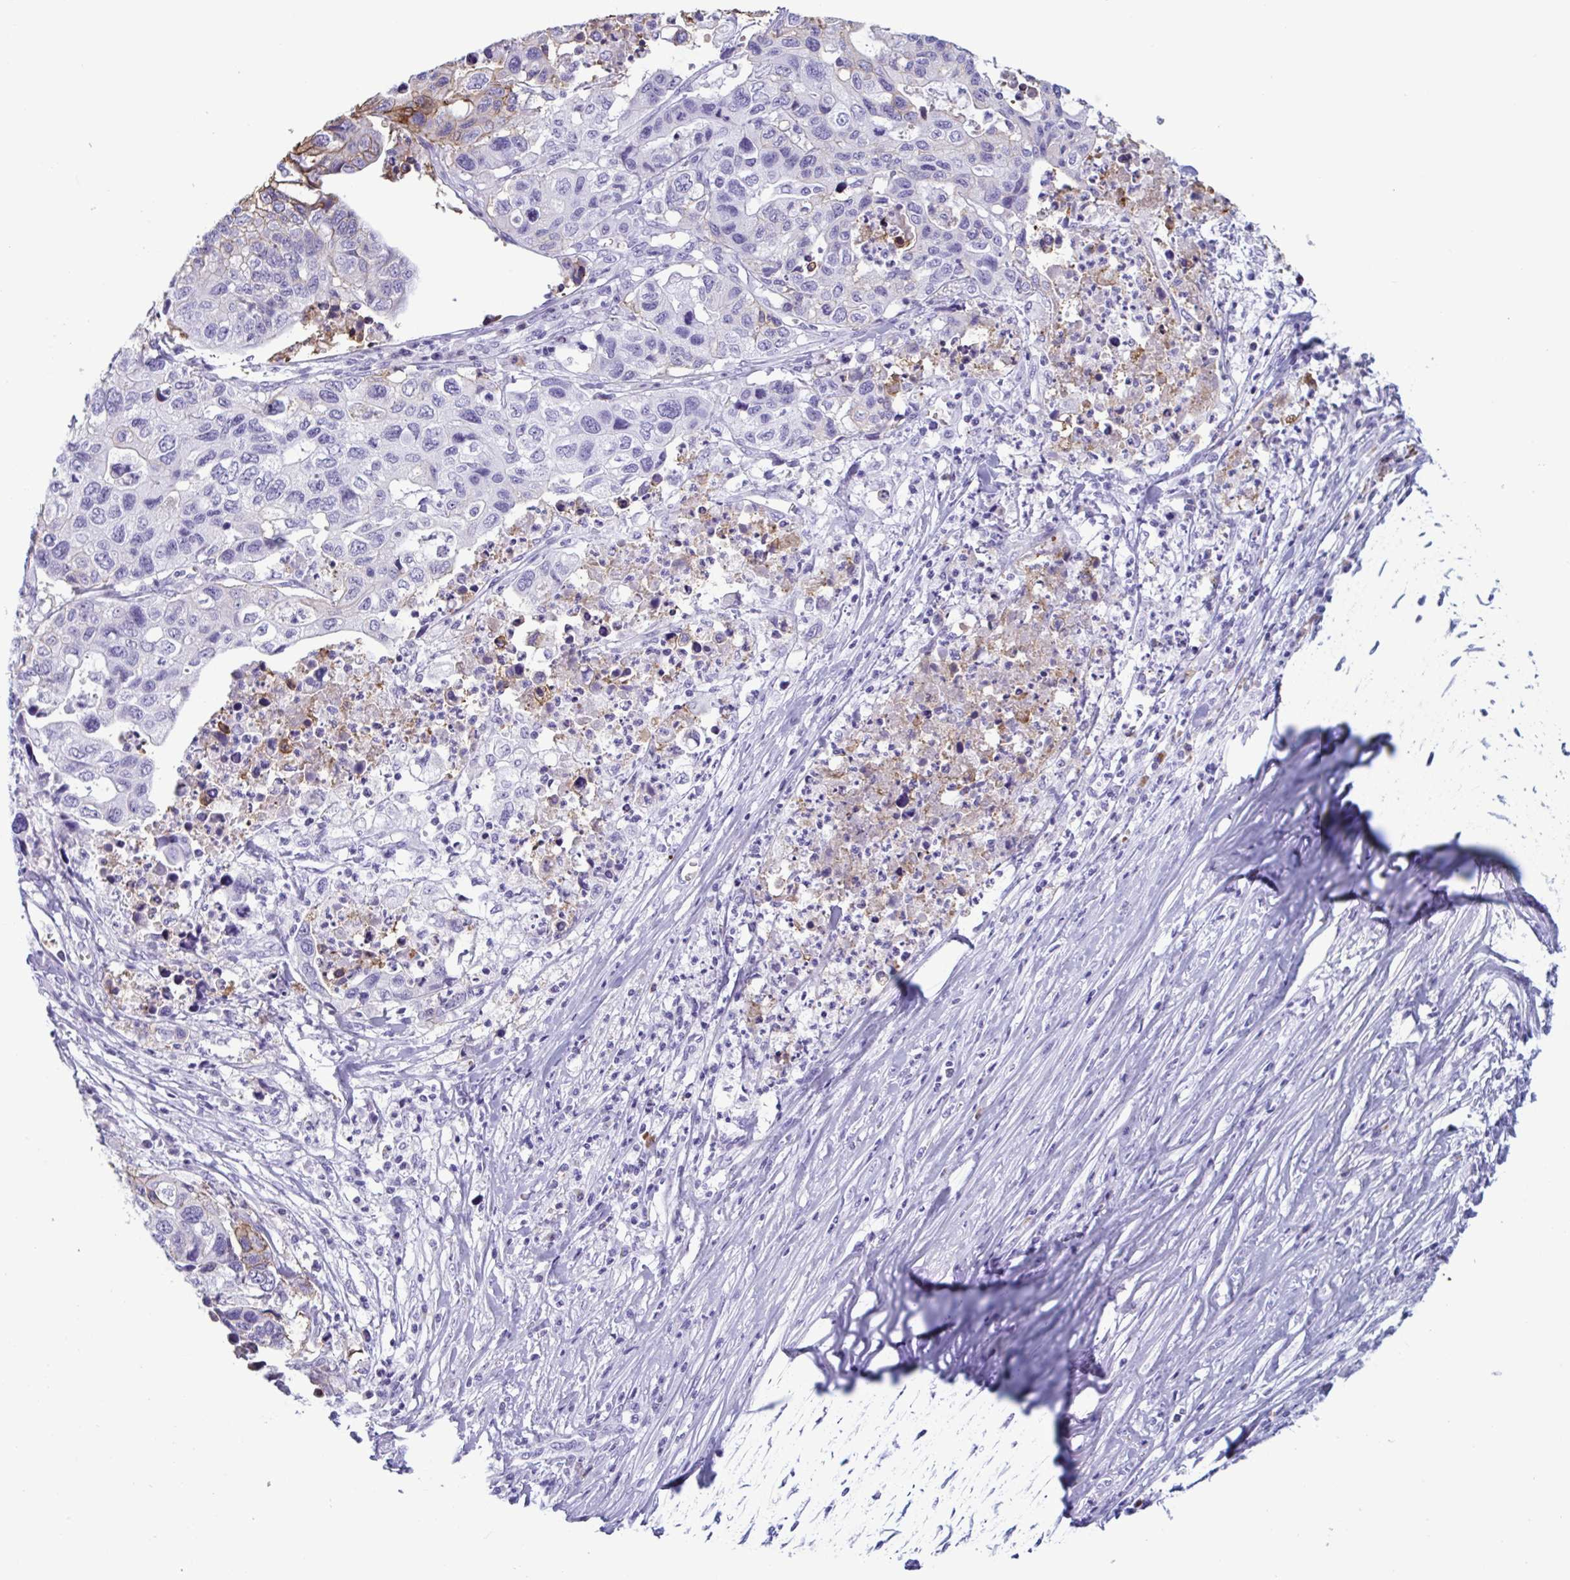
{"staining": {"intensity": "weak", "quantity": "<25%", "location": "cytoplasmic/membranous"}, "tissue": "stomach cancer", "cell_type": "Tumor cells", "image_type": "cancer", "snomed": [{"axis": "morphology", "description": "Adenocarcinoma, NOS"}, {"axis": "topography", "description": "Stomach, upper"}], "caption": "Adenocarcinoma (stomach) was stained to show a protein in brown. There is no significant positivity in tumor cells.", "gene": "SLC2A1", "patient": {"sex": "female", "age": 67}}